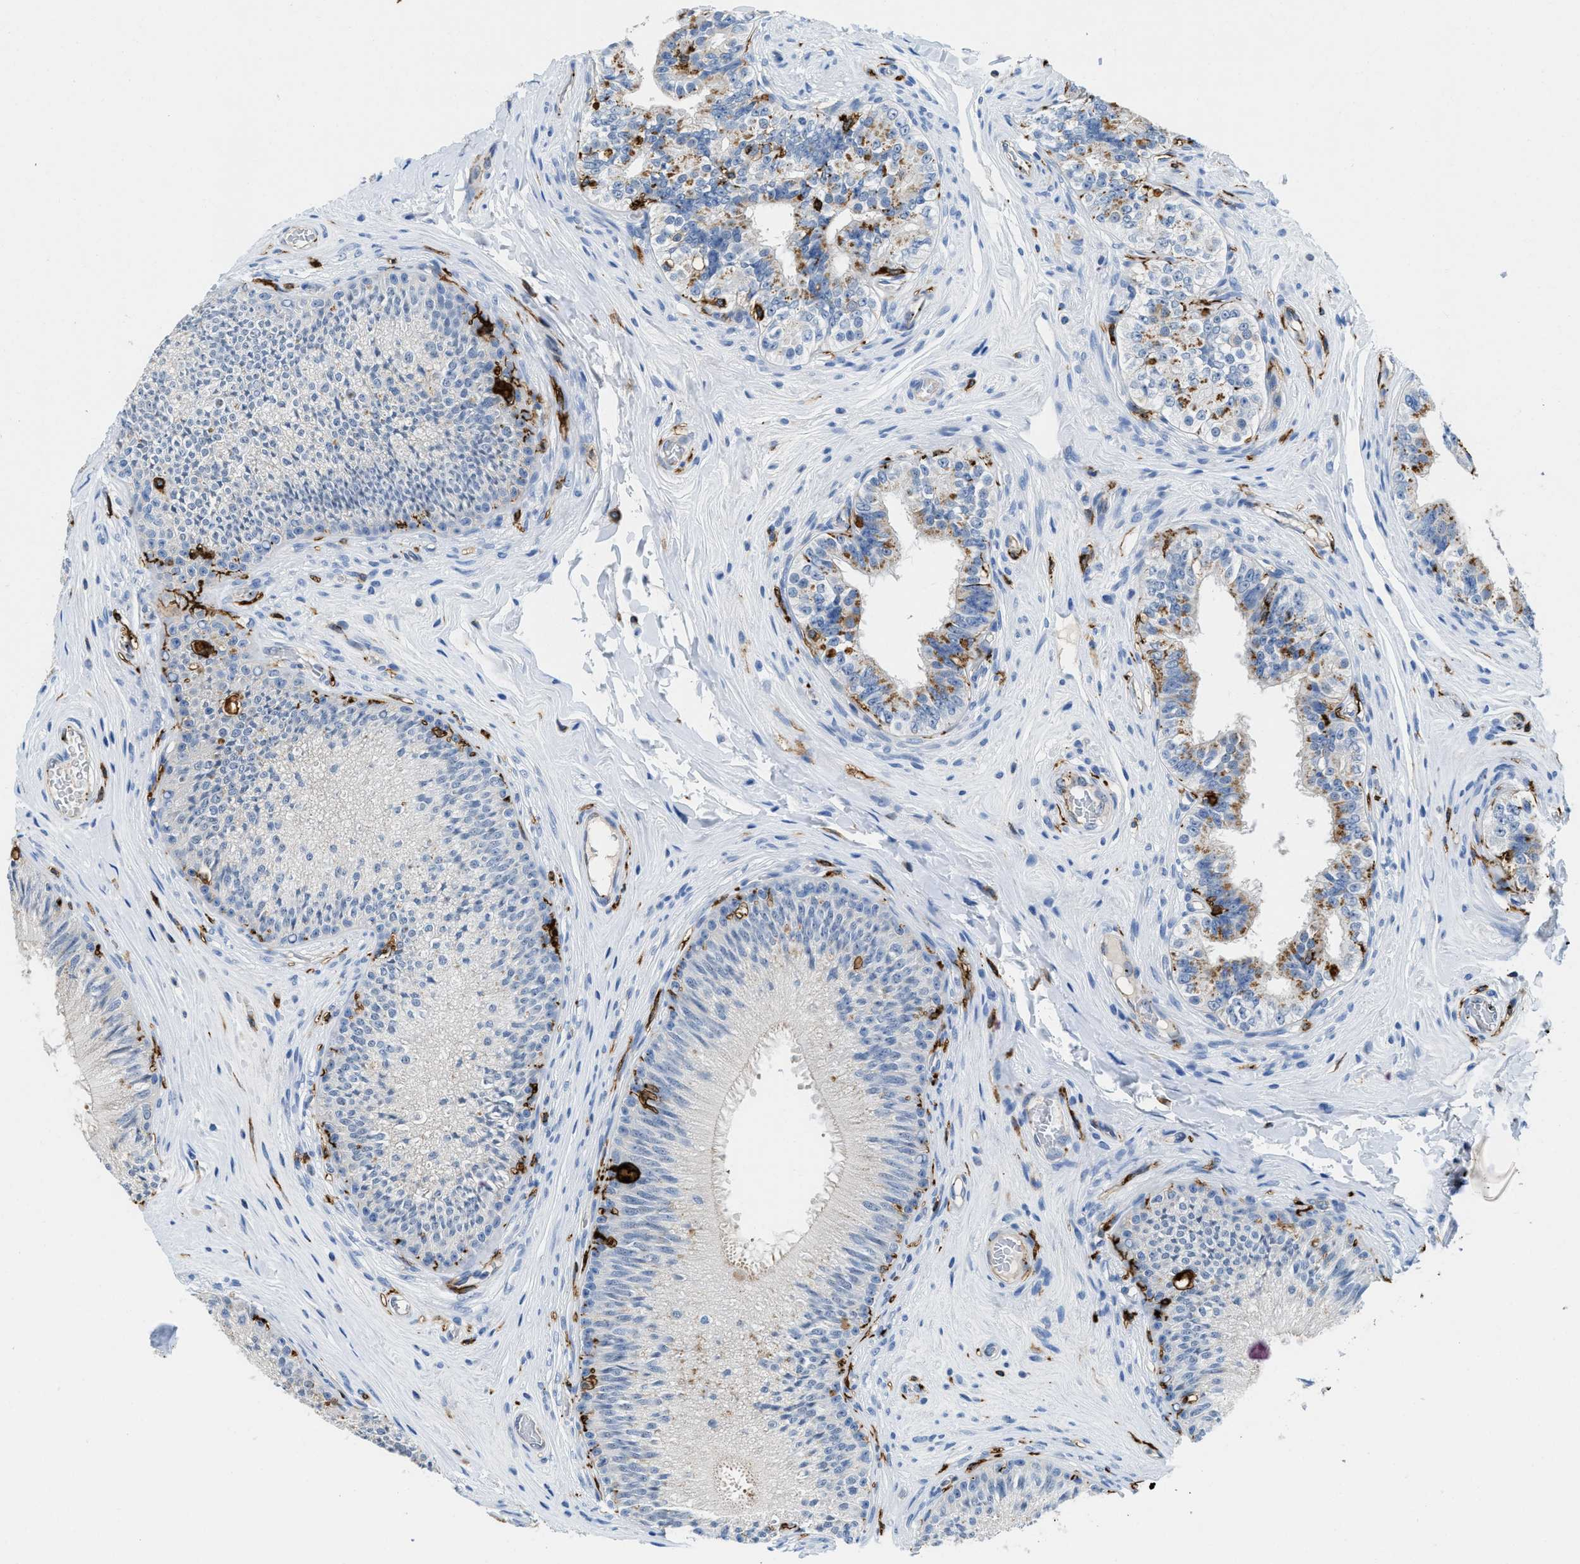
{"staining": {"intensity": "moderate", "quantity": "<25%", "location": "cytoplasmic/membranous"}, "tissue": "epididymis", "cell_type": "Glandular cells", "image_type": "normal", "snomed": [{"axis": "morphology", "description": "Normal tissue, NOS"}, {"axis": "topography", "description": "Testis"}, {"axis": "topography", "description": "Epididymis"}], "caption": "Epididymis stained with DAB (3,3'-diaminobenzidine) immunohistochemistry exhibits low levels of moderate cytoplasmic/membranous staining in about <25% of glandular cells.", "gene": "CD226", "patient": {"sex": "male", "age": 36}}